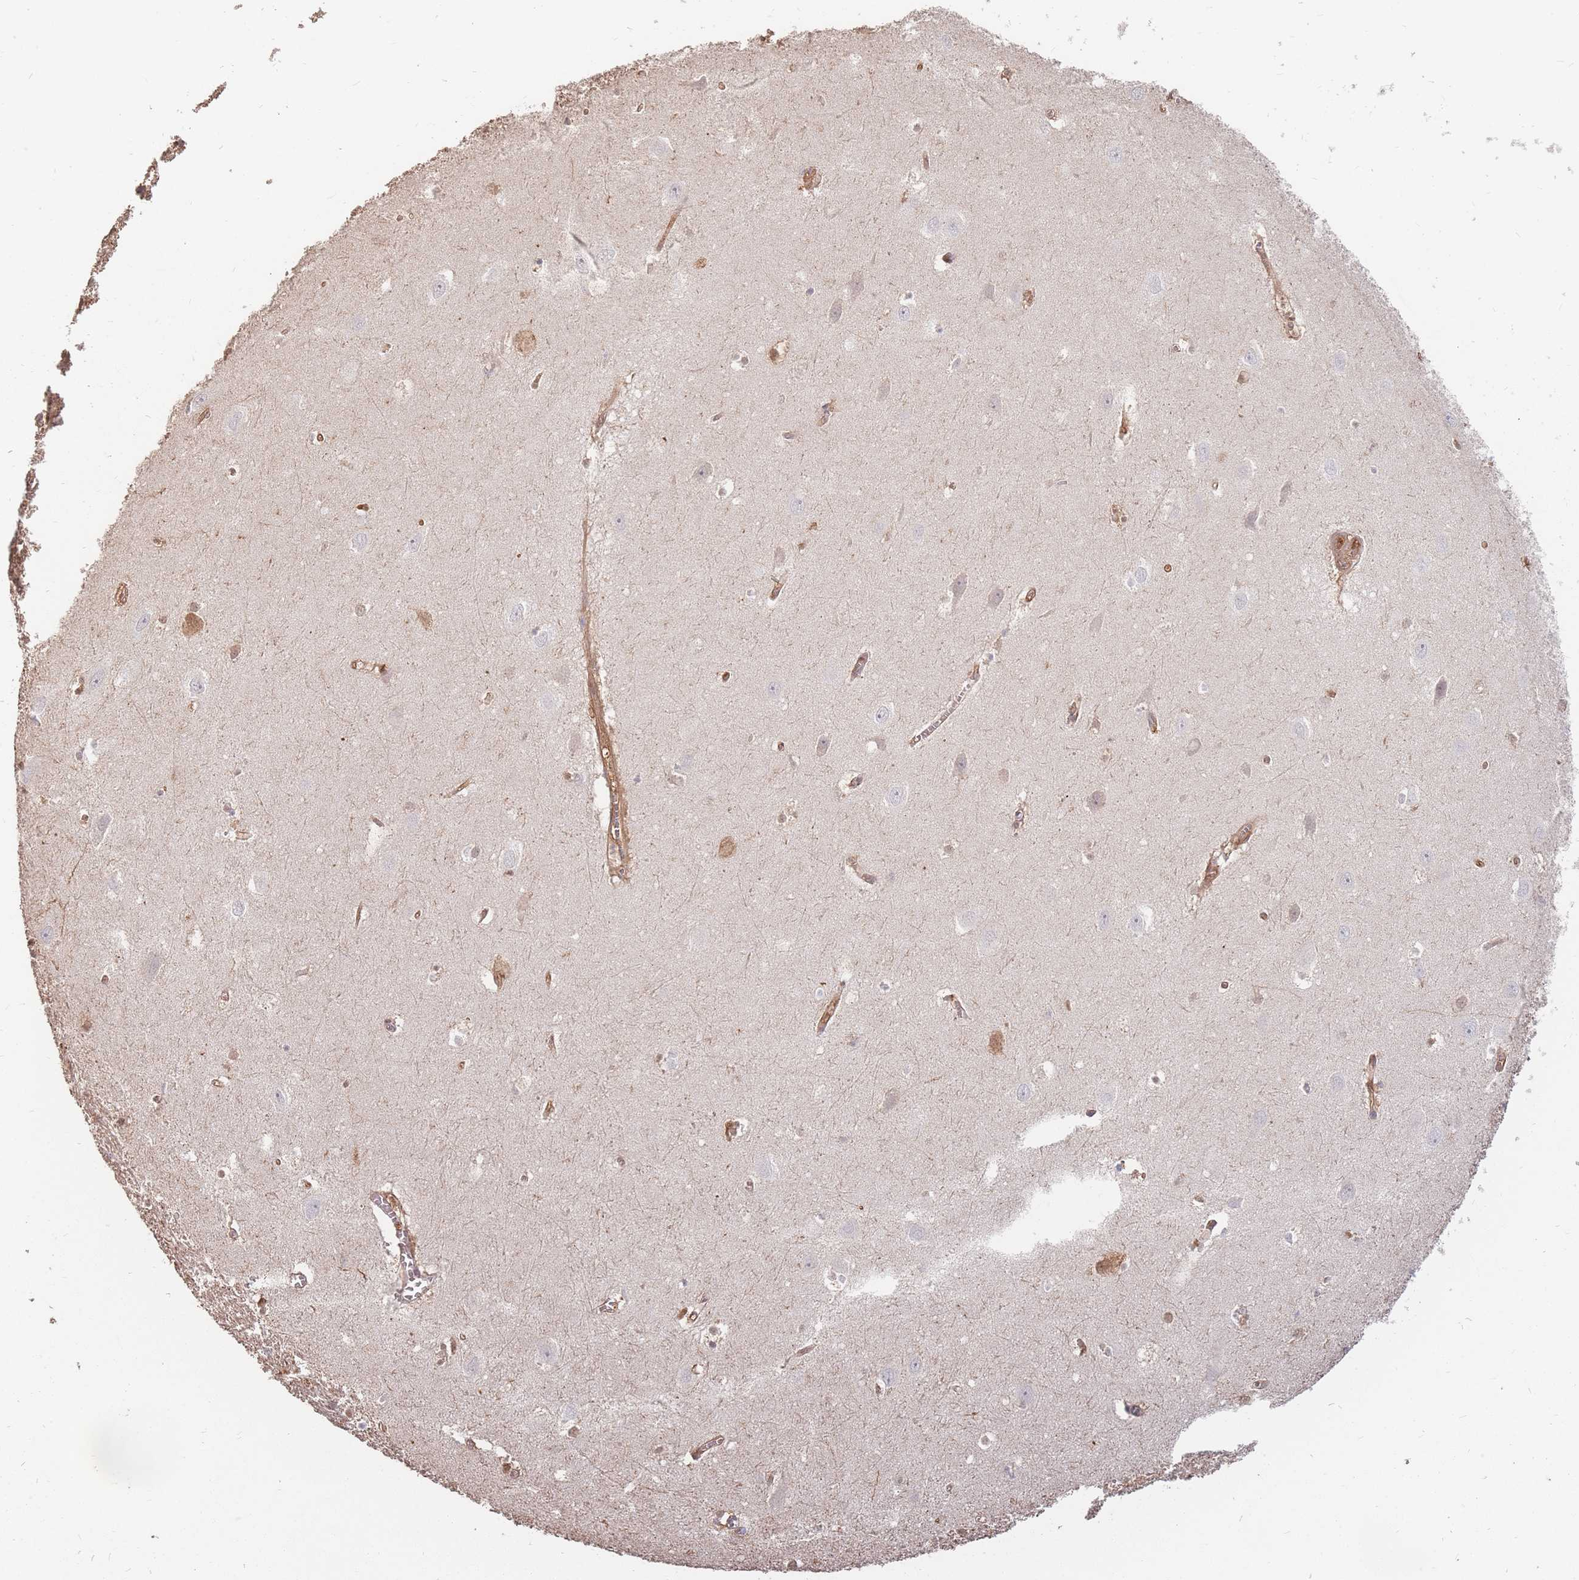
{"staining": {"intensity": "negative", "quantity": "none", "location": "none"}, "tissue": "hippocampus", "cell_type": "Glial cells", "image_type": "normal", "snomed": [{"axis": "morphology", "description": "Normal tissue, NOS"}, {"axis": "topography", "description": "Hippocampus"}], "caption": "This image is of normal hippocampus stained with IHC to label a protein in brown with the nuclei are counter-stained blue. There is no staining in glial cells.", "gene": "PLS3", "patient": {"sex": "female", "age": 64}}